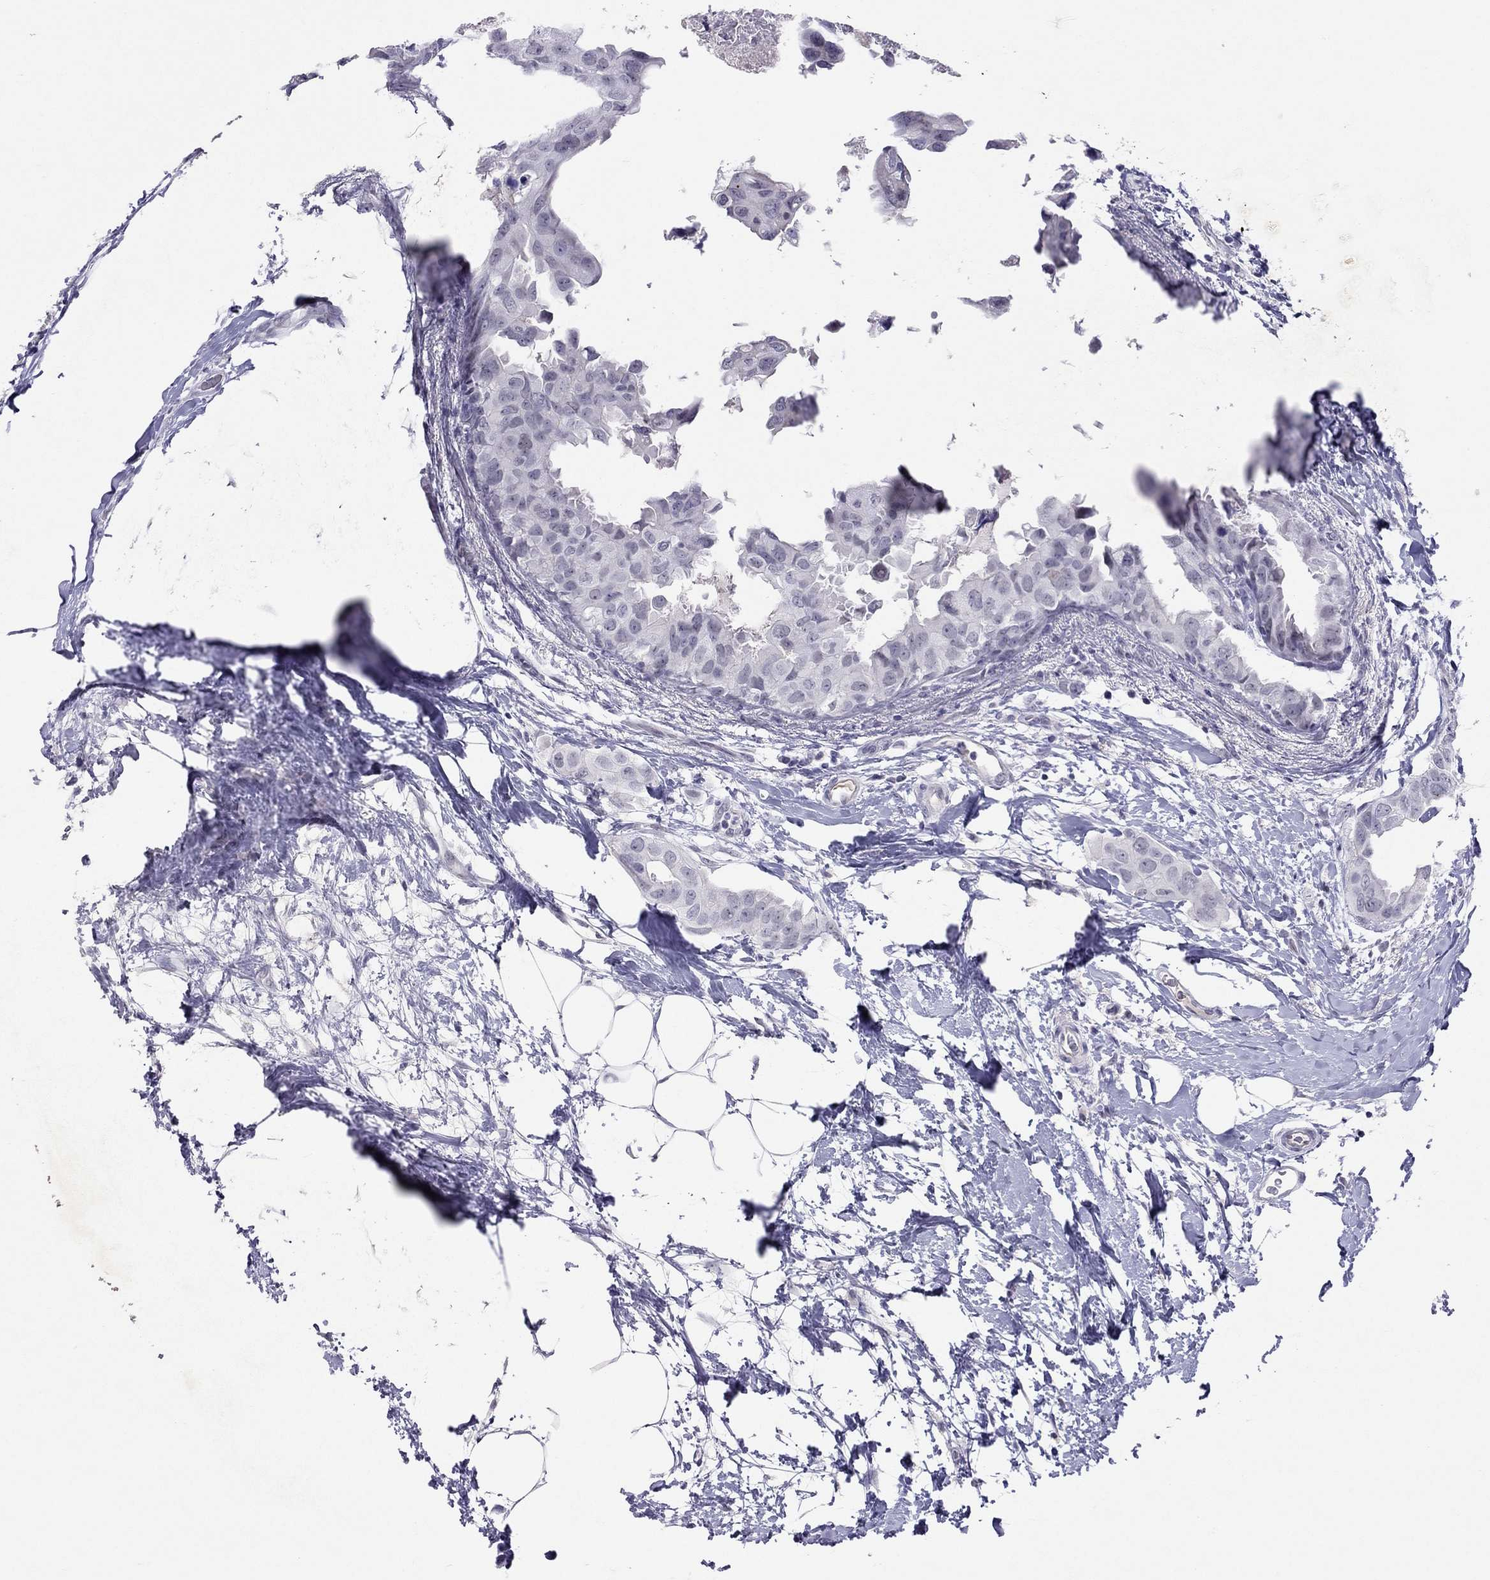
{"staining": {"intensity": "negative", "quantity": "none", "location": "none"}, "tissue": "breast cancer", "cell_type": "Tumor cells", "image_type": "cancer", "snomed": [{"axis": "morphology", "description": "Normal tissue, NOS"}, {"axis": "morphology", "description": "Duct carcinoma"}, {"axis": "topography", "description": "Breast"}], "caption": "Photomicrograph shows no protein expression in tumor cells of breast cancer (infiltrating ductal carcinoma) tissue.", "gene": "JHY", "patient": {"sex": "female", "age": 40}}